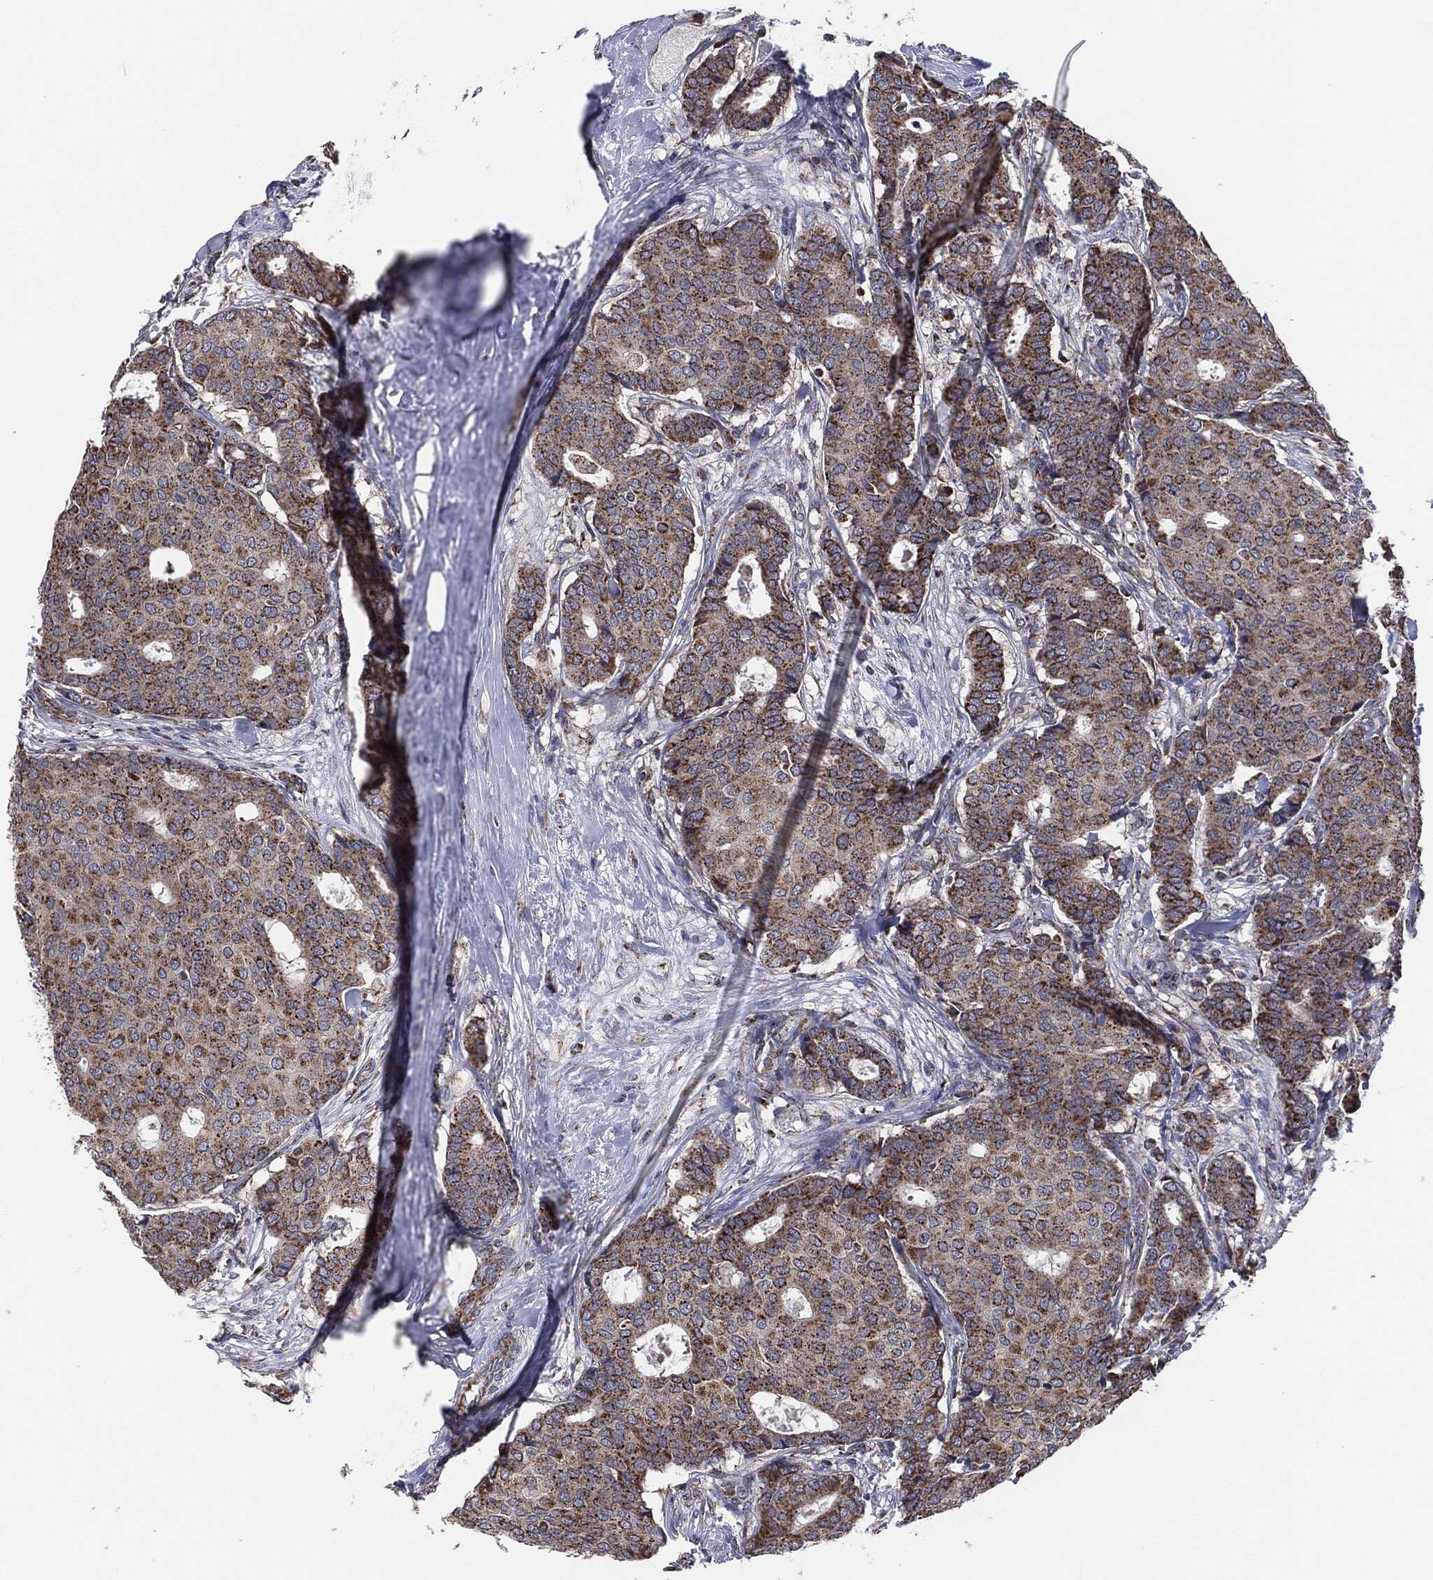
{"staining": {"intensity": "strong", "quantity": ">75%", "location": "cytoplasmic/membranous"}, "tissue": "breast cancer", "cell_type": "Tumor cells", "image_type": "cancer", "snomed": [{"axis": "morphology", "description": "Duct carcinoma"}, {"axis": "topography", "description": "Breast"}], "caption": "About >75% of tumor cells in breast invasive ductal carcinoma show strong cytoplasmic/membranous protein expression as visualized by brown immunohistochemical staining.", "gene": "NDUFV2", "patient": {"sex": "female", "age": 75}}